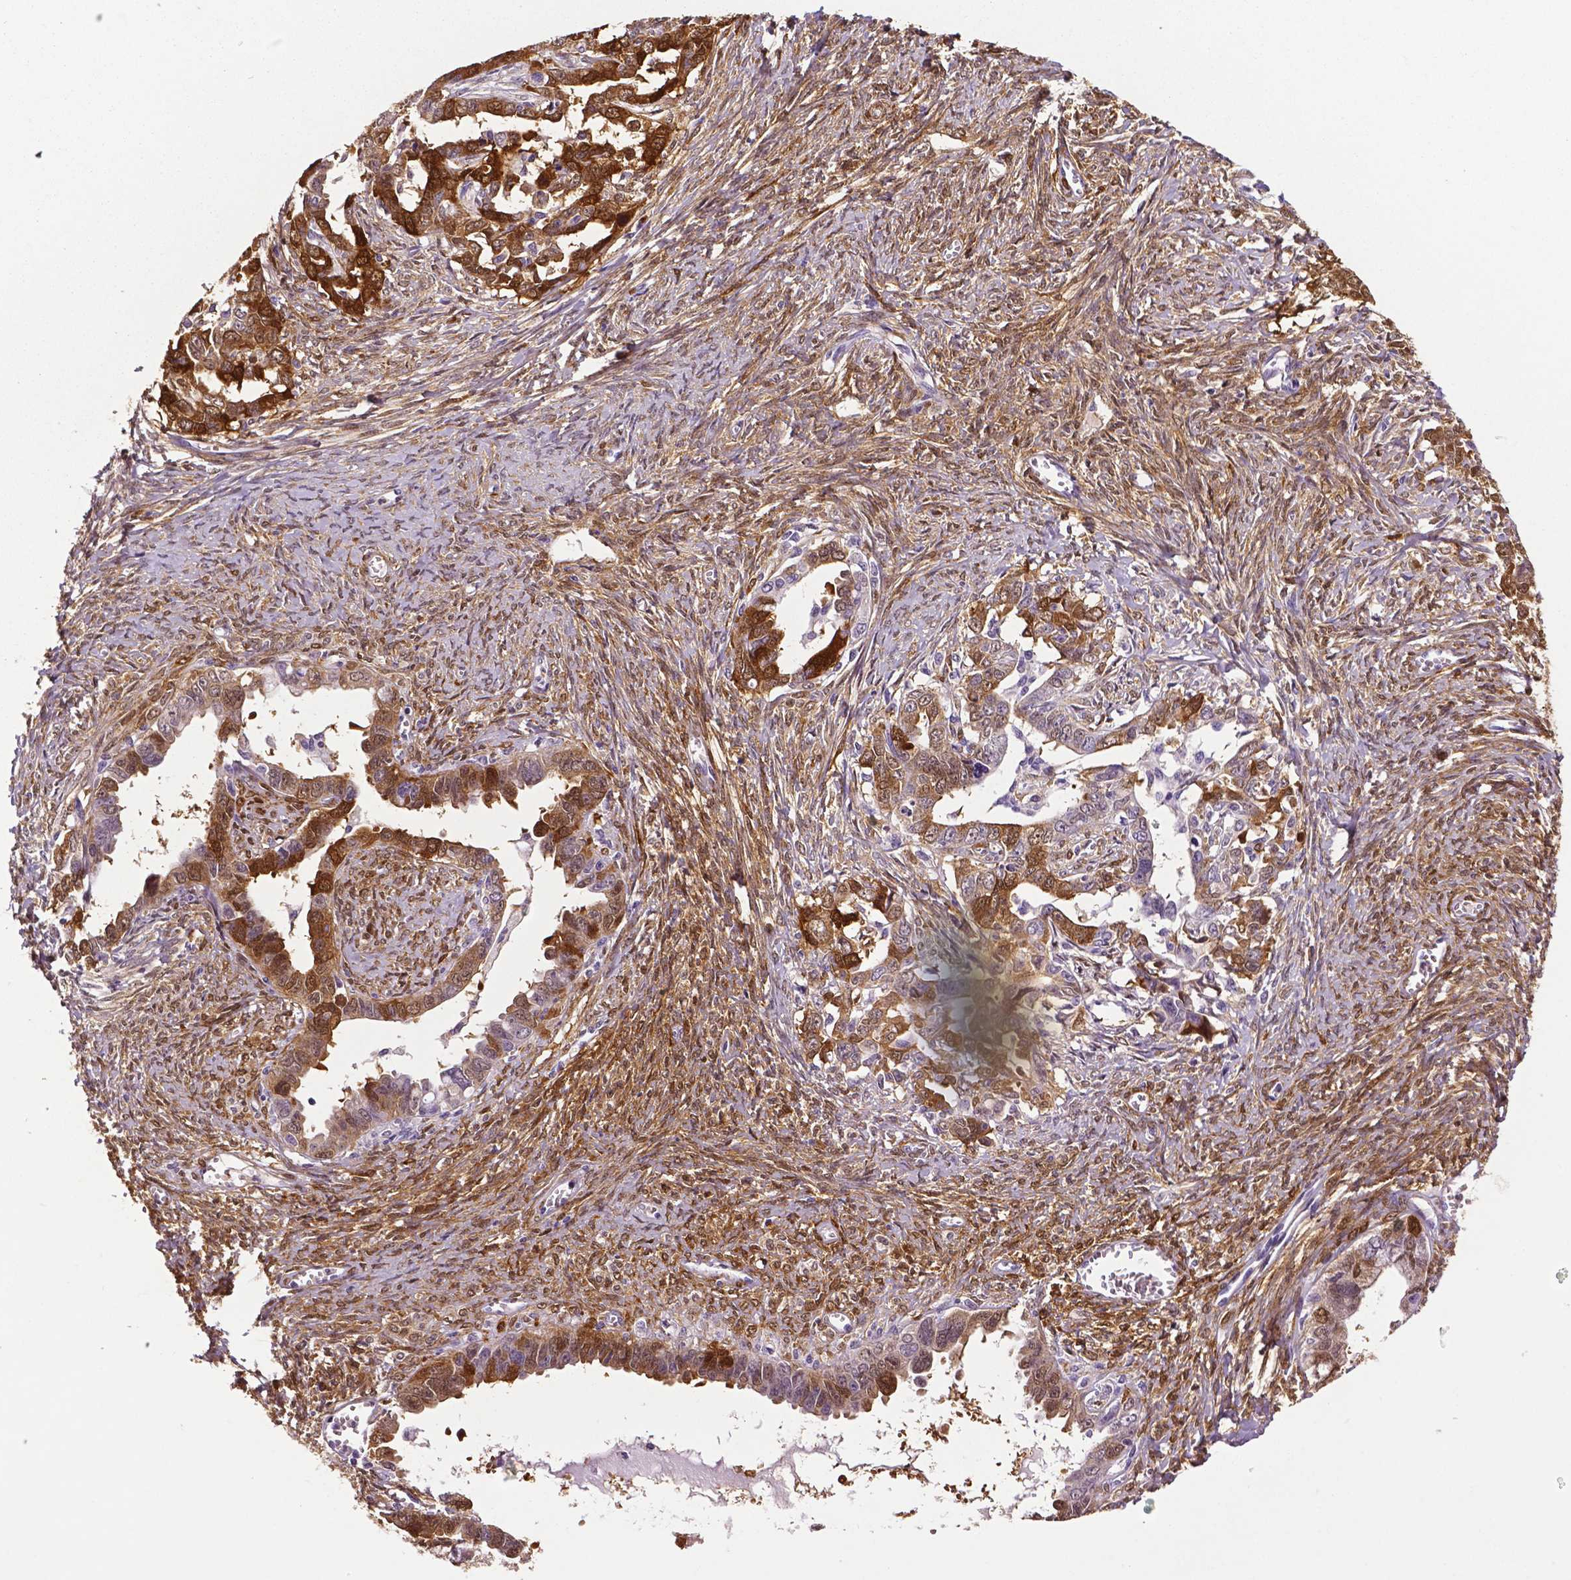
{"staining": {"intensity": "strong", "quantity": "25%-75%", "location": "cytoplasmic/membranous,nuclear"}, "tissue": "ovarian cancer", "cell_type": "Tumor cells", "image_type": "cancer", "snomed": [{"axis": "morphology", "description": "Cystadenocarcinoma, serous, NOS"}, {"axis": "topography", "description": "Ovary"}], "caption": "An immunohistochemistry (IHC) photomicrograph of tumor tissue is shown. Protein staining in brown shows strong cytoplasmic/membranous and nuclear positivity in ovarian cancer within tumor cells.", "gene": "PHGDH", "patient": {"sex": "female", "age": 69}}